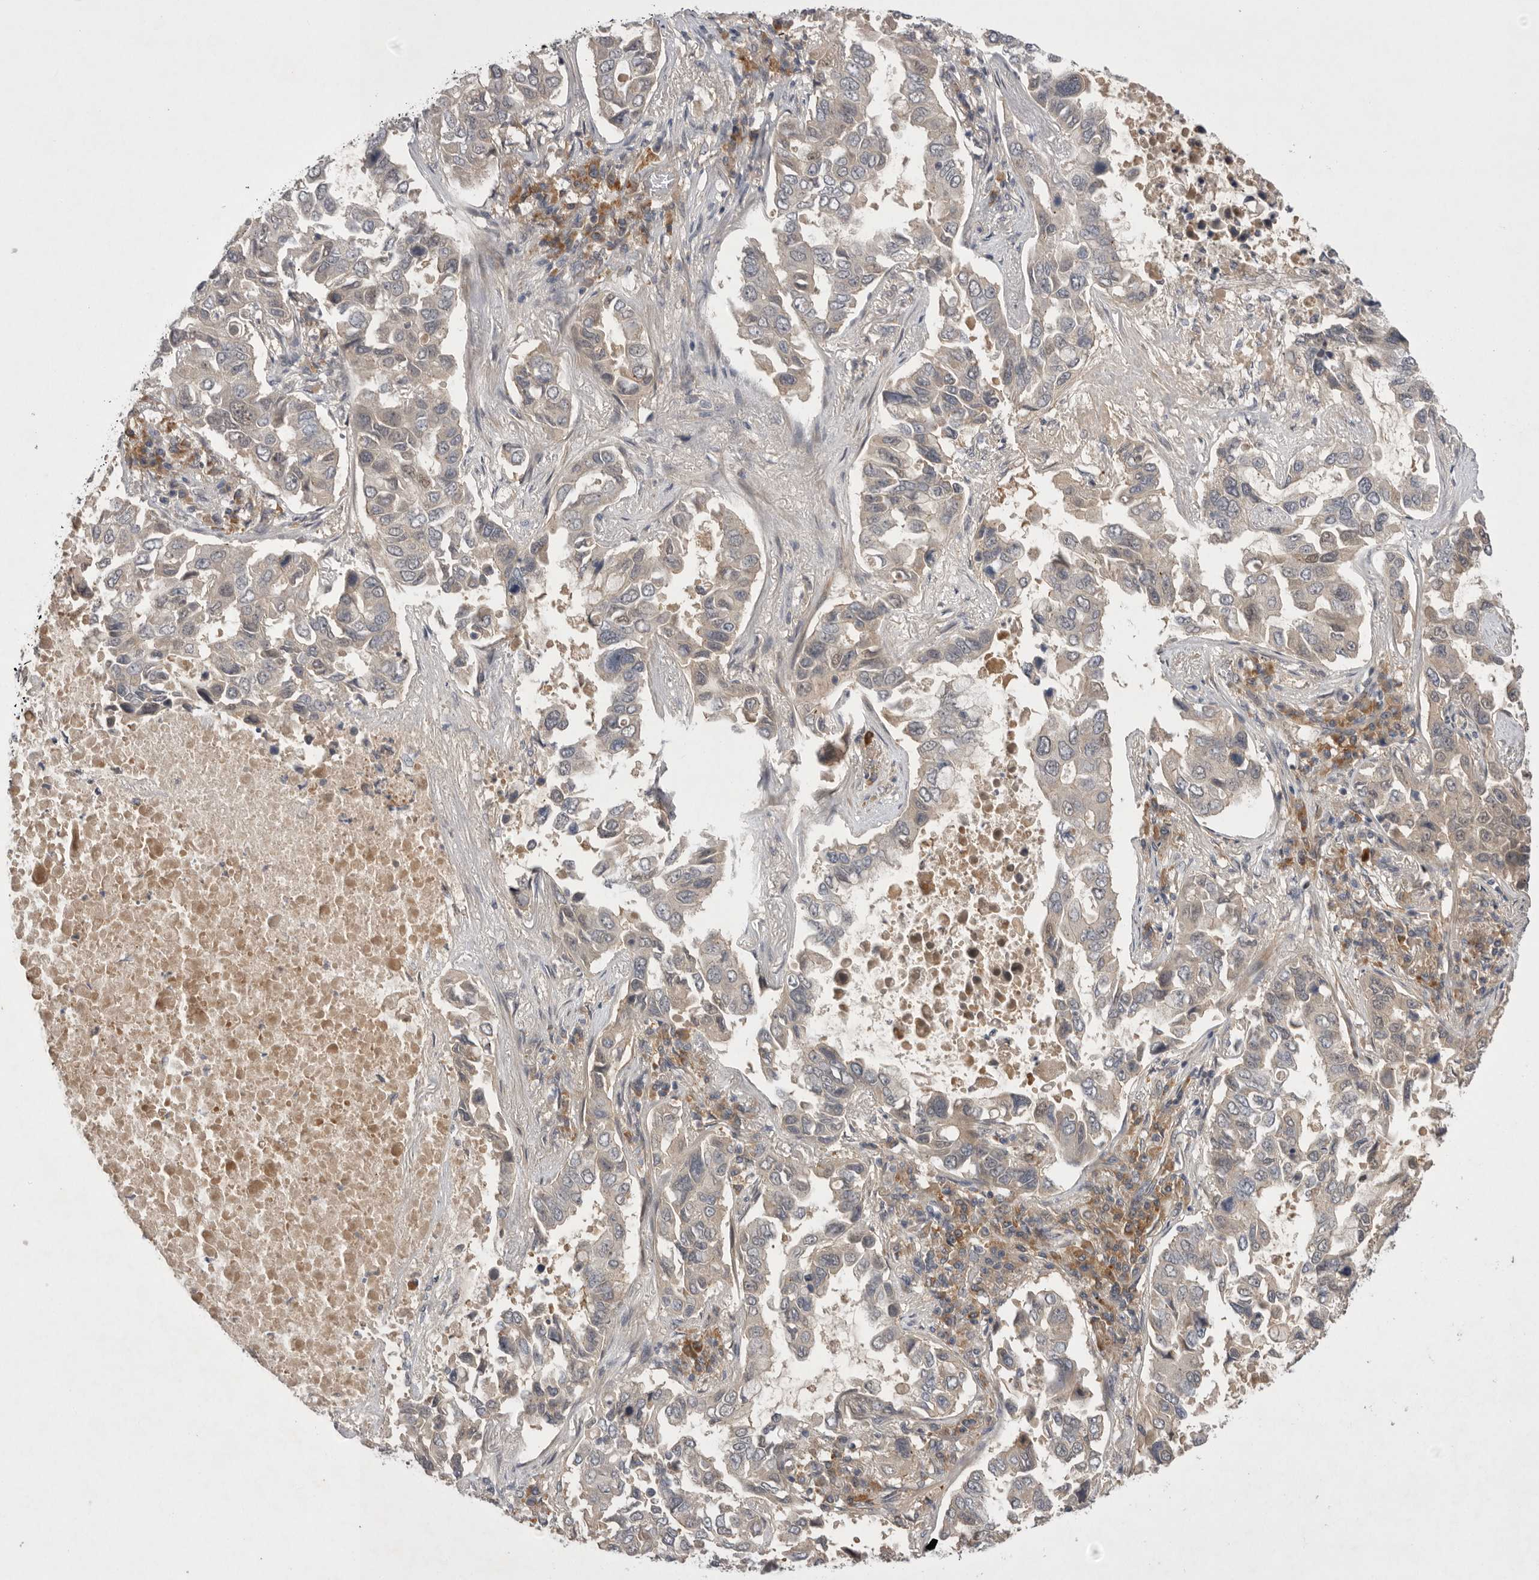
{"staining": {"intensity": "negative", "quantity": "none", "location": "none"}, "tissue": "lung cancer", "cell_type": "Tumor cells", "image_type": "cancer", "snomed": [{"axis": "morphology", "description": "Adenocarcinoma, NOS"}, {"axis": "topography", "description": "Lung"}], "caption": "The micrograph shows no staining of tumor cells in adenocarcinoma (lung).", "gene": "NRCAM", "patient": {"sex": "male", "age": 64}}